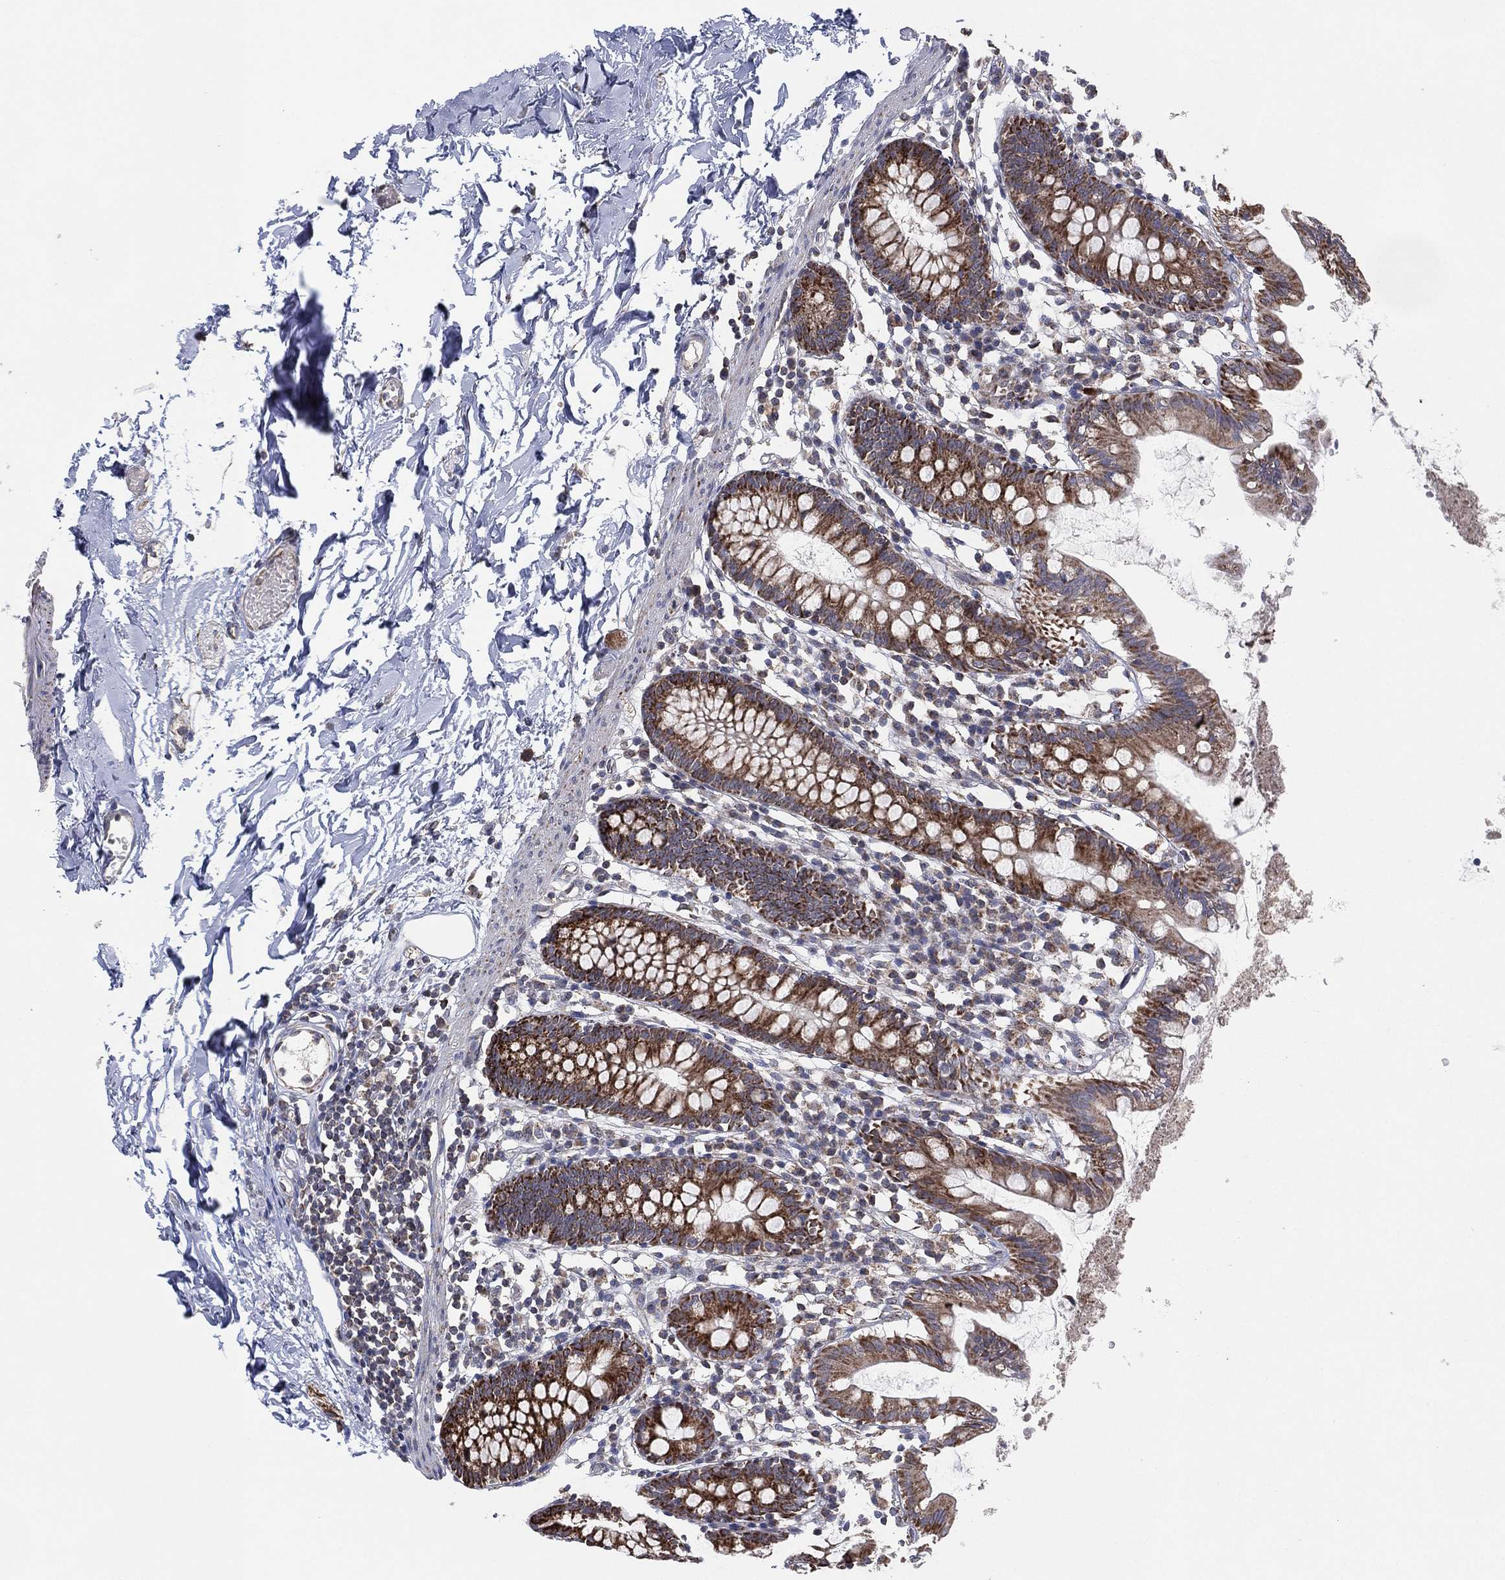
{"staining": {"intensity": "moderate", "quantity": ">75%", "location": "cytoplasmic/membranous"}, "tissue": "small intestine", "cell_type": "Glandular cells", "image_type": "normal", "snomed": [{"axis": "morphology", "description": "Normal tissue, NOS"}, {"axis": "topography", "description": "Small intestine"}], "caption": "Normal small intestine demonstrates moderate cytoplasmic/membranous staining in about >75% of glandular cells, visualized by immunohistochemistry. Nuclei are stained in blue.", "gene": "PSMG4", "patient": {"sex": "female", "age": 90}}